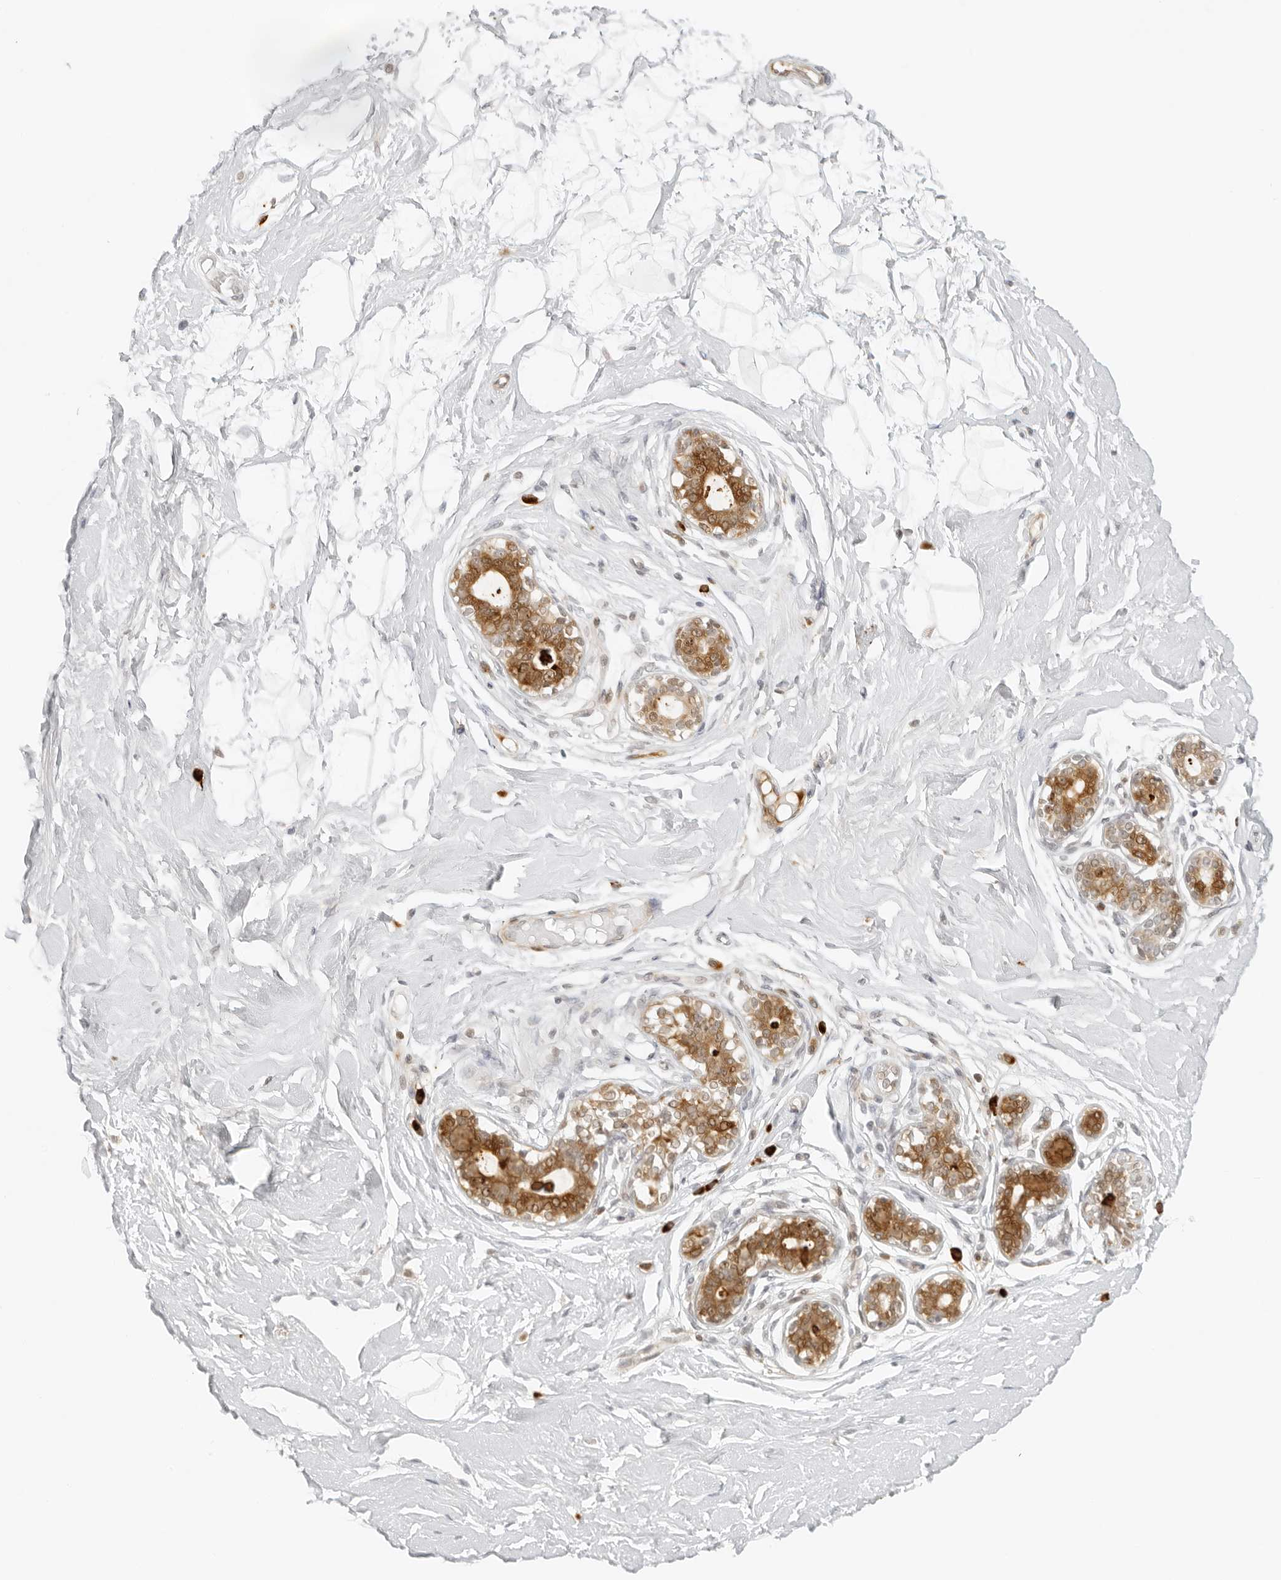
{"staining": {"intensity": "negative", "quantity": "none", "location": "none"}, "tissue": "breast", "cell_type": "Adipocytes", "image_type": "normal", "snomed": [{"axis": "morphology", "description": "Normal tissue, NOS"}, {"axis": "morphology", "description": "Adenoma, NOS"}, {"axis": "topography", "description": "Breast"}], "caption": "Breast was stained to show a protein in brown. There is no significant positivity in adipocytes. (Stains: DAB (3,3'-diaminobenzidine) immunohistochemistry (IHC) with hematoxylin counter stain, Microscopy: brightfield microscopy at high magnification).", "gene": "ZNF678", "patient": {"sex": "female", "age": 23}}